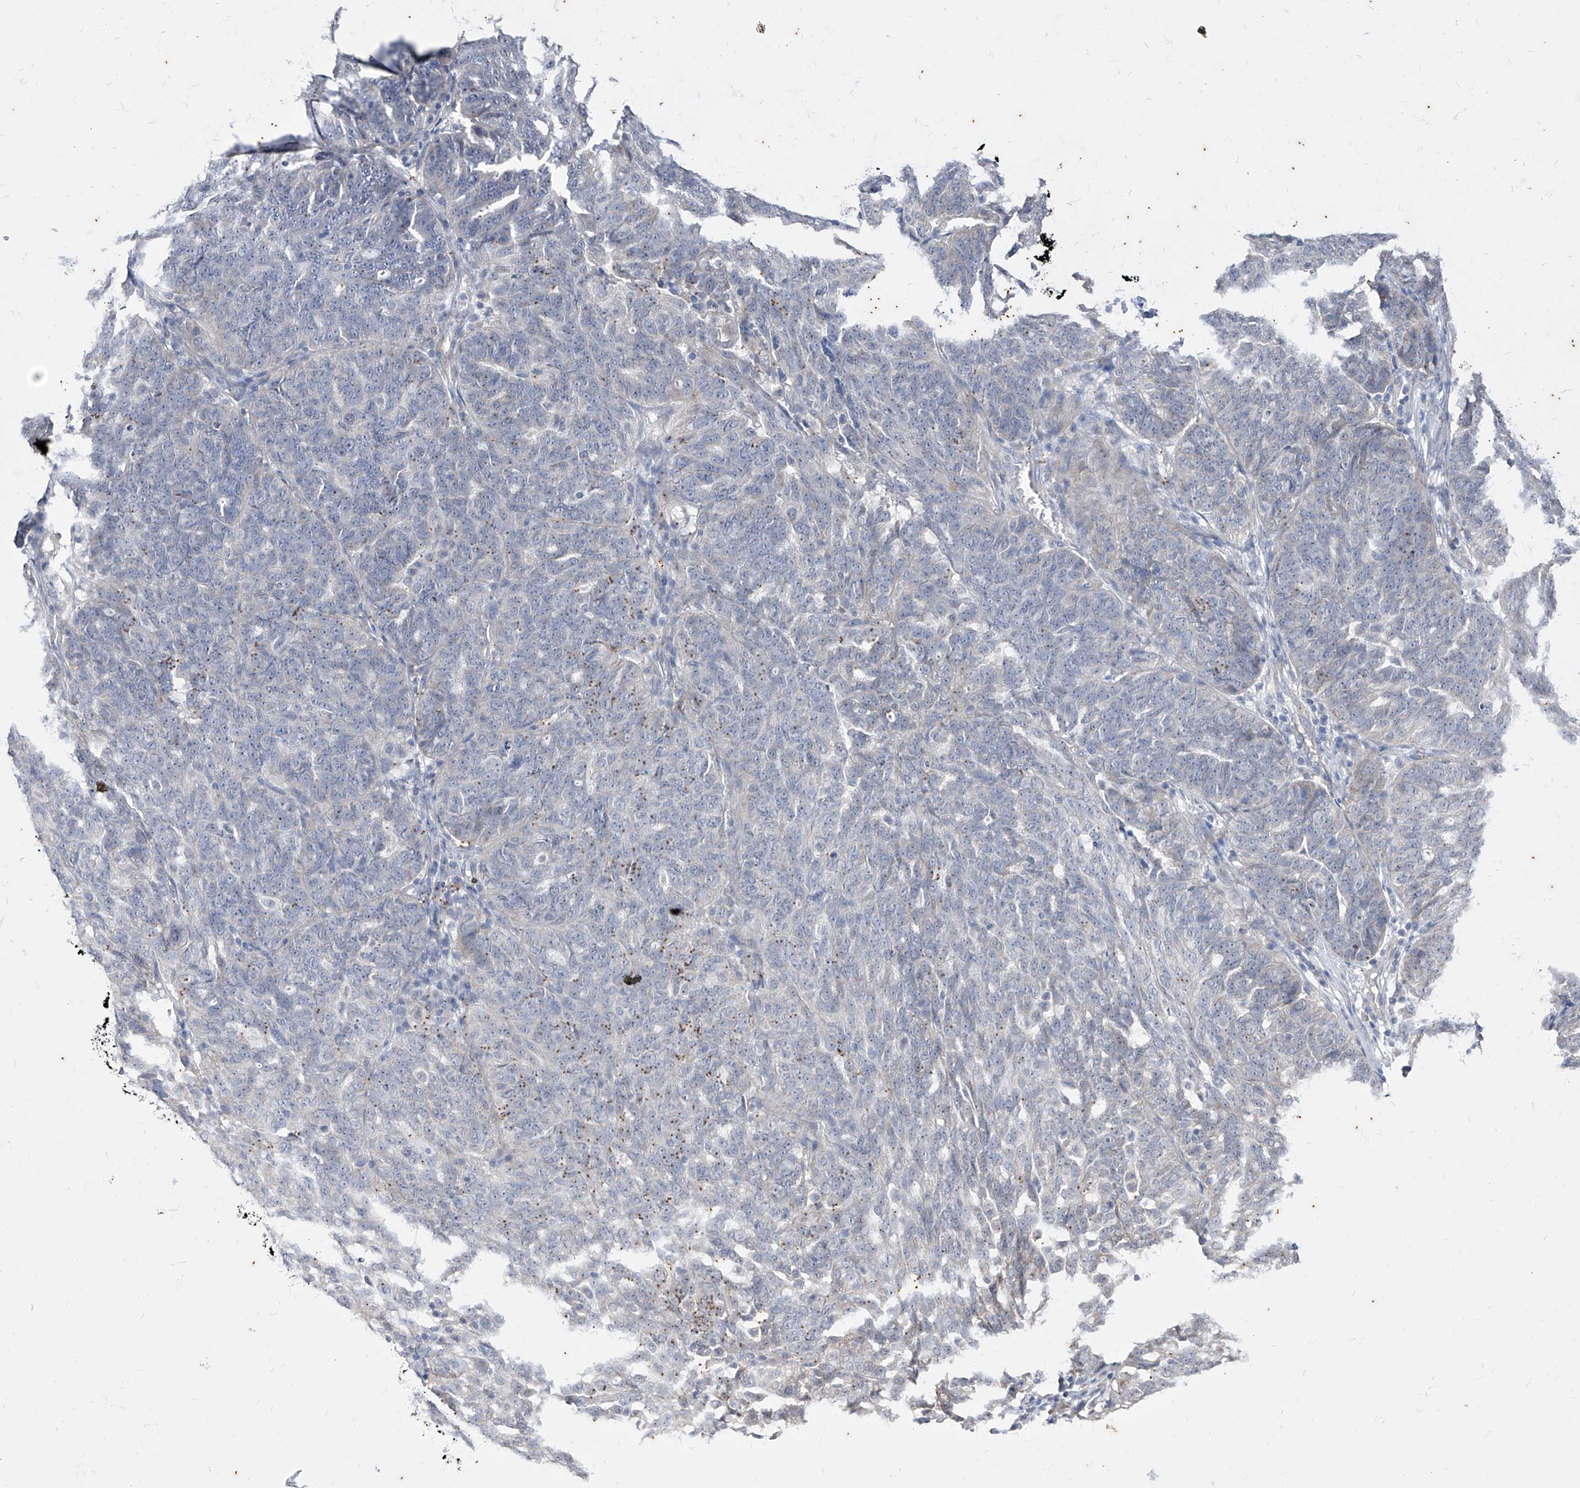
{"staining": {"intensity": "negative", "quantity": "none", "location": "none"}, "tissue": "ovarian cancer", "cell_type": "Tumor cells", "image_type": "cancer", "snomed": [{"axis": "morphology", "description": "Cystadenocarcinoma, serous, NOS"}, {"axis": "topography", "description": "Ovary"}], "caption": "A high-resolution histopathology image shows immunohistochemistry staining of ovarian serous cystadenocarcinoma, which displays no significant positivity in tumor cells.", "gene": "PHF20L1", "patient": {"sex": "female", "age": 59}}